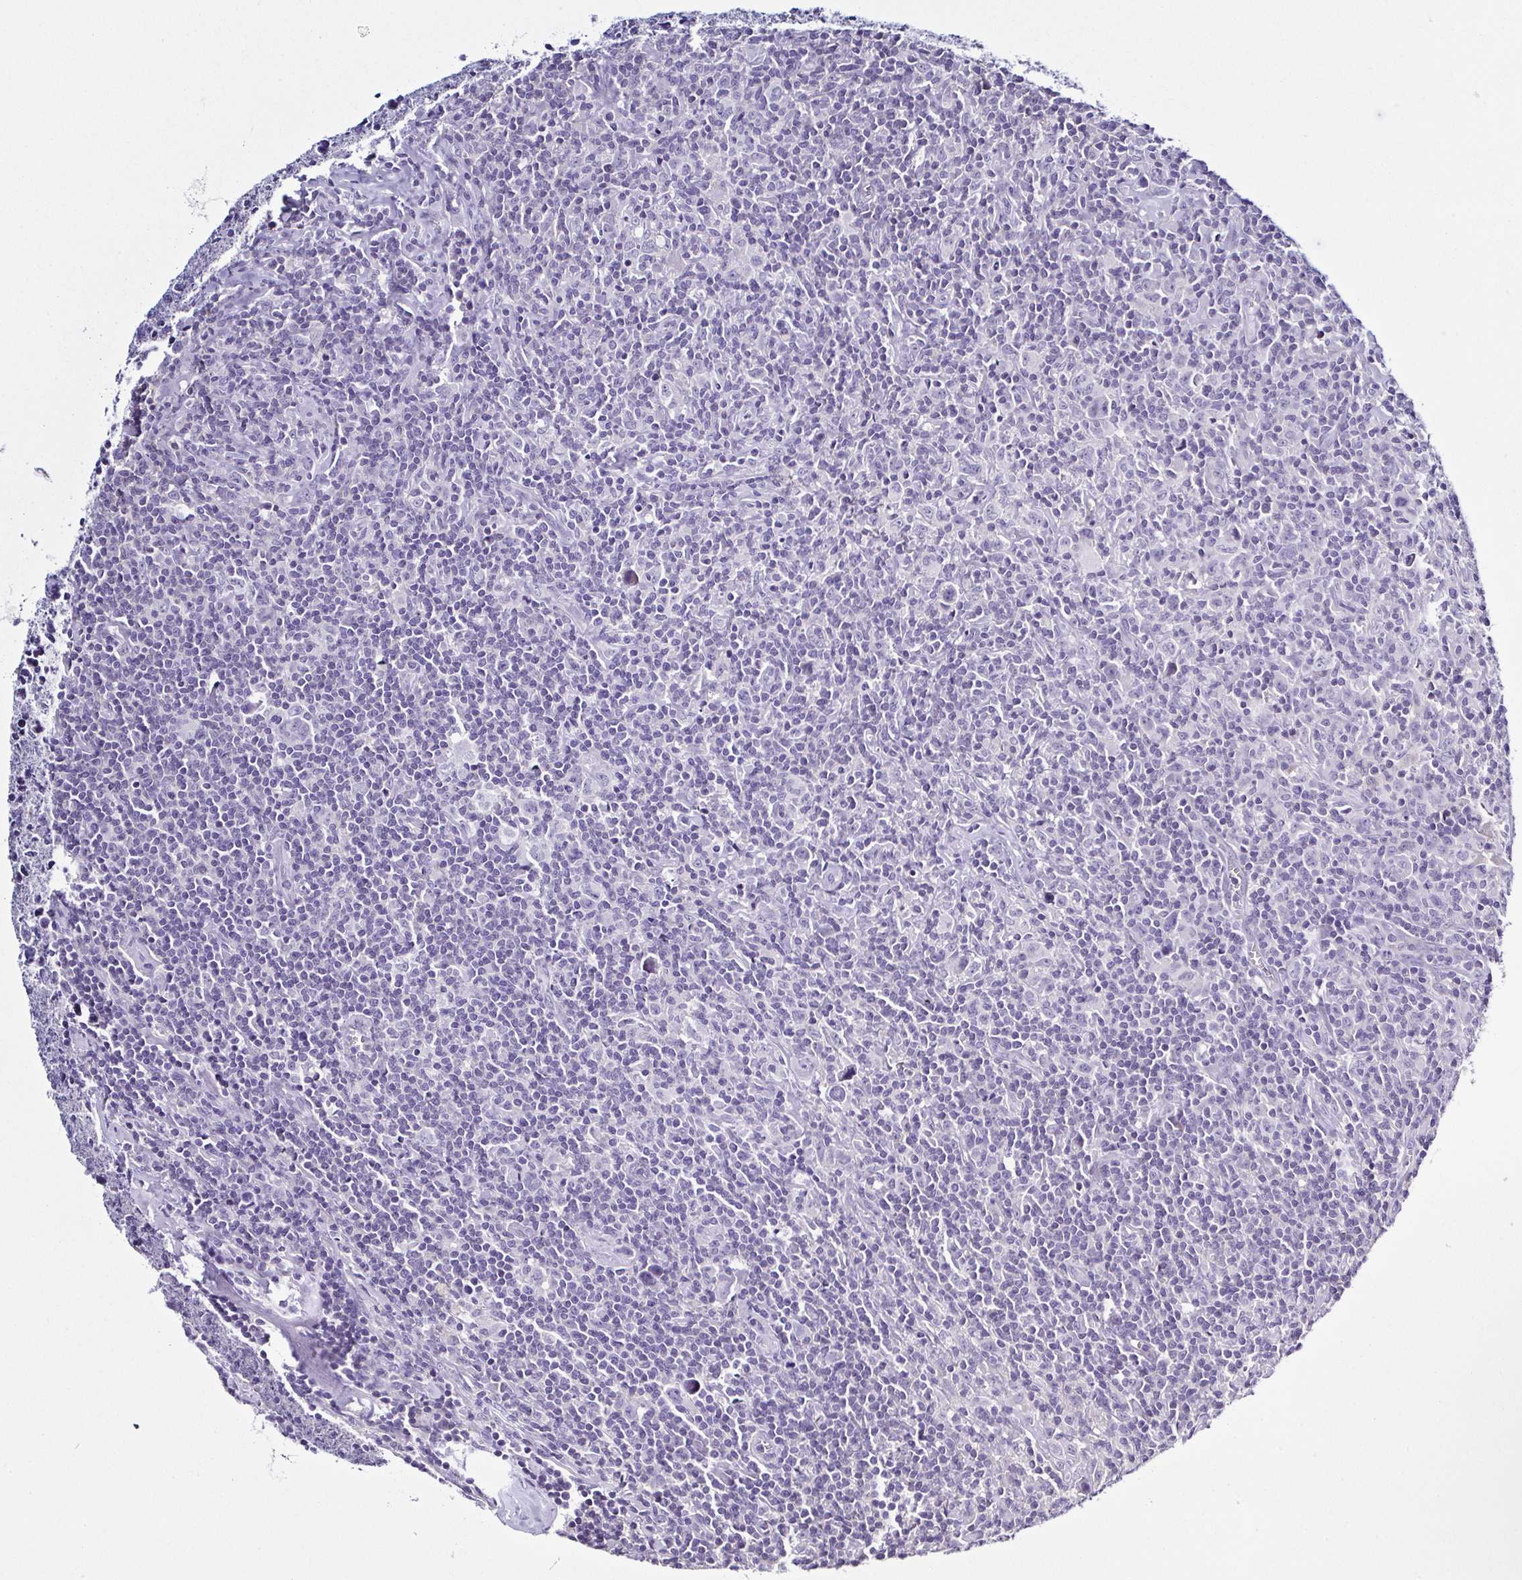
{"staining": {"intensity": "negative", "quantity": "none", "location": "none"}, "tissue": "lymphoma", "cell_type": "Tumor cells", "image_type": "cancer", "snomed": [{"axis": "morphology", "description": "Hodgkin's disease, NOS"}, {"axis": "topography", "description": "Lymph node"}], "caption": "Tumor cells are negative for brown protein staining in lymphoma. The staining was performed using DAB to visualize the protein expression in brown, while the nuclei were stained in blue with hematoxylin (Magnification: 20x).", "gene": "TNNT2", "patient": {"sex": "female", "age": 18}}